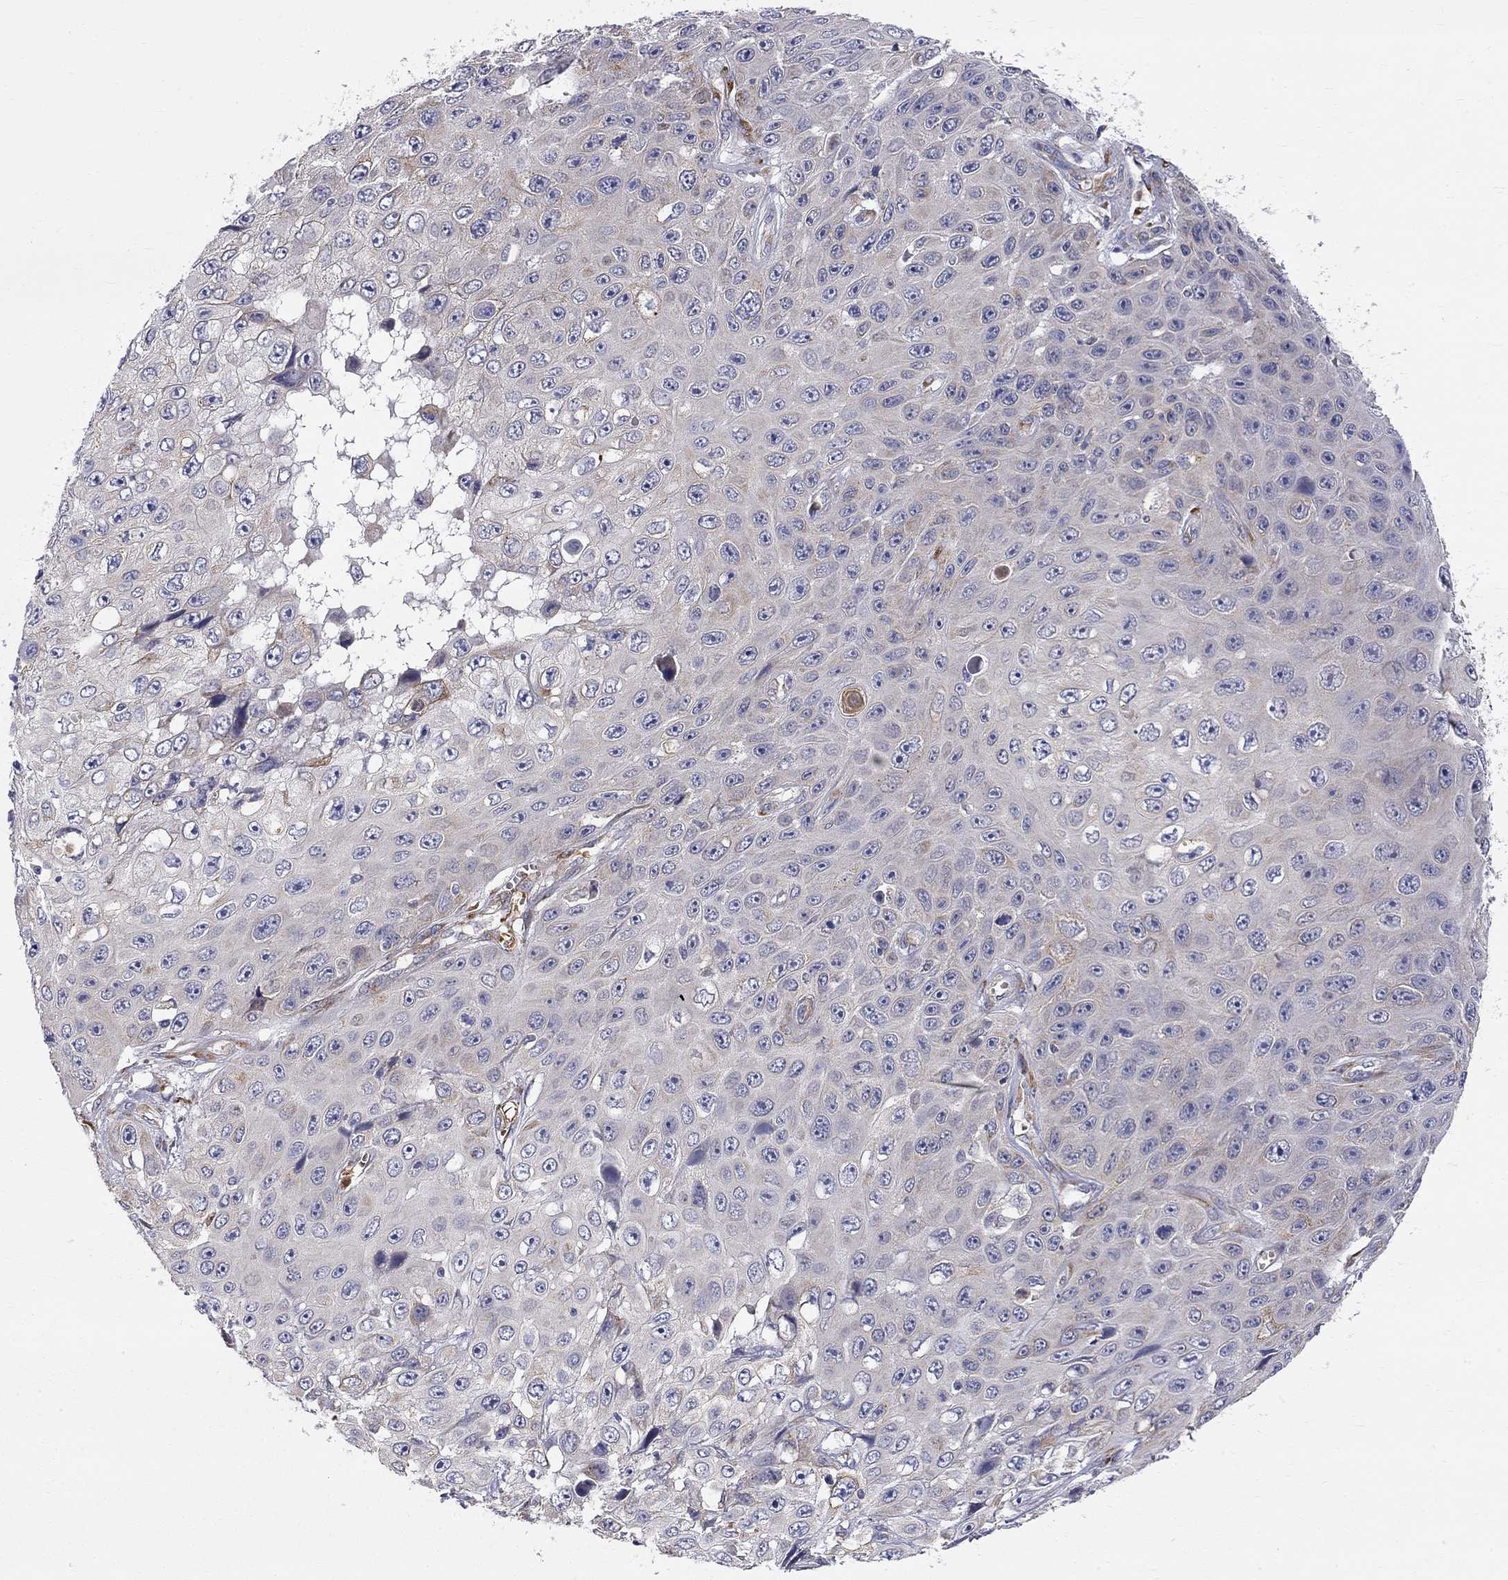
{"staining": {"intensity": "negative", "quantity": "none", "location": "none"}, "tissue": "skin cancer", "cell_type": "Tumor cells", "image_type": "cancer", "snomed": [{"axis": "morphology", "description": "Squamous cell carcinoma, NOS"}, {"axis": "topography", "description": "Skin"}], "caption": "Skin cancer was stained to show a protein in brown. There is no significant staining in tumor cells.", "gene": "CASTOR1", "patient": {"sex": "male", "age": 82}}